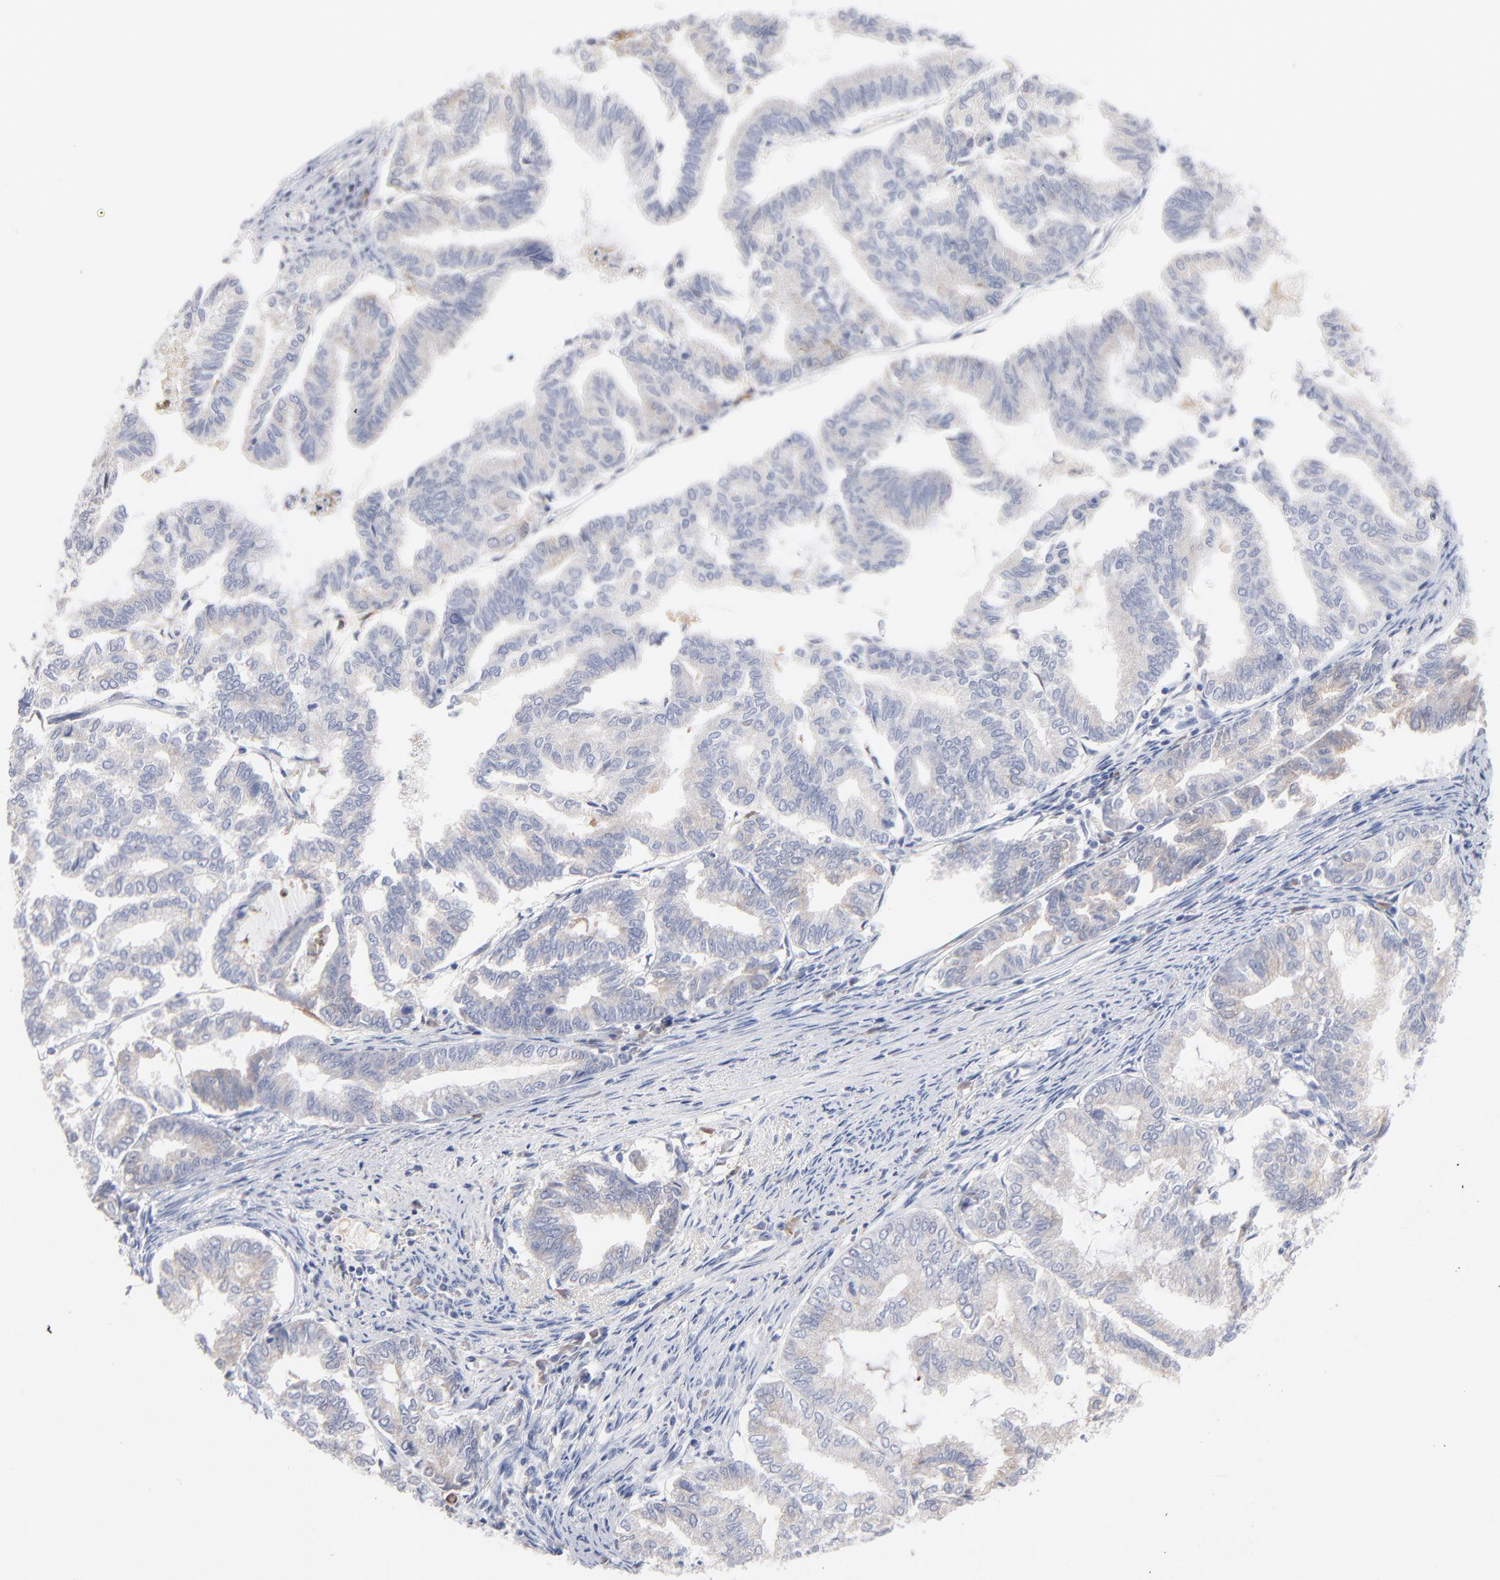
{"staining": {"intensity": "negative", "quantity": "none", "location": "none"}, "tissue": "endometrial cancer", "cell_type": "Tumor cells", "image_type": "cancer", "snomed": [{"axis": "morphology", "description": "Adenocarcinoma, NOS"}, {"axis": "topography", "description": "Endometrium"}], "caption": "Immunohistochemistry (IHC) photomicrograph of endometrial adenocarcinoma stained for a protein (brown), which reveals no expression in tumor cells.", "gene": "F12", "patient": {"sex": "female", "age": 79}}